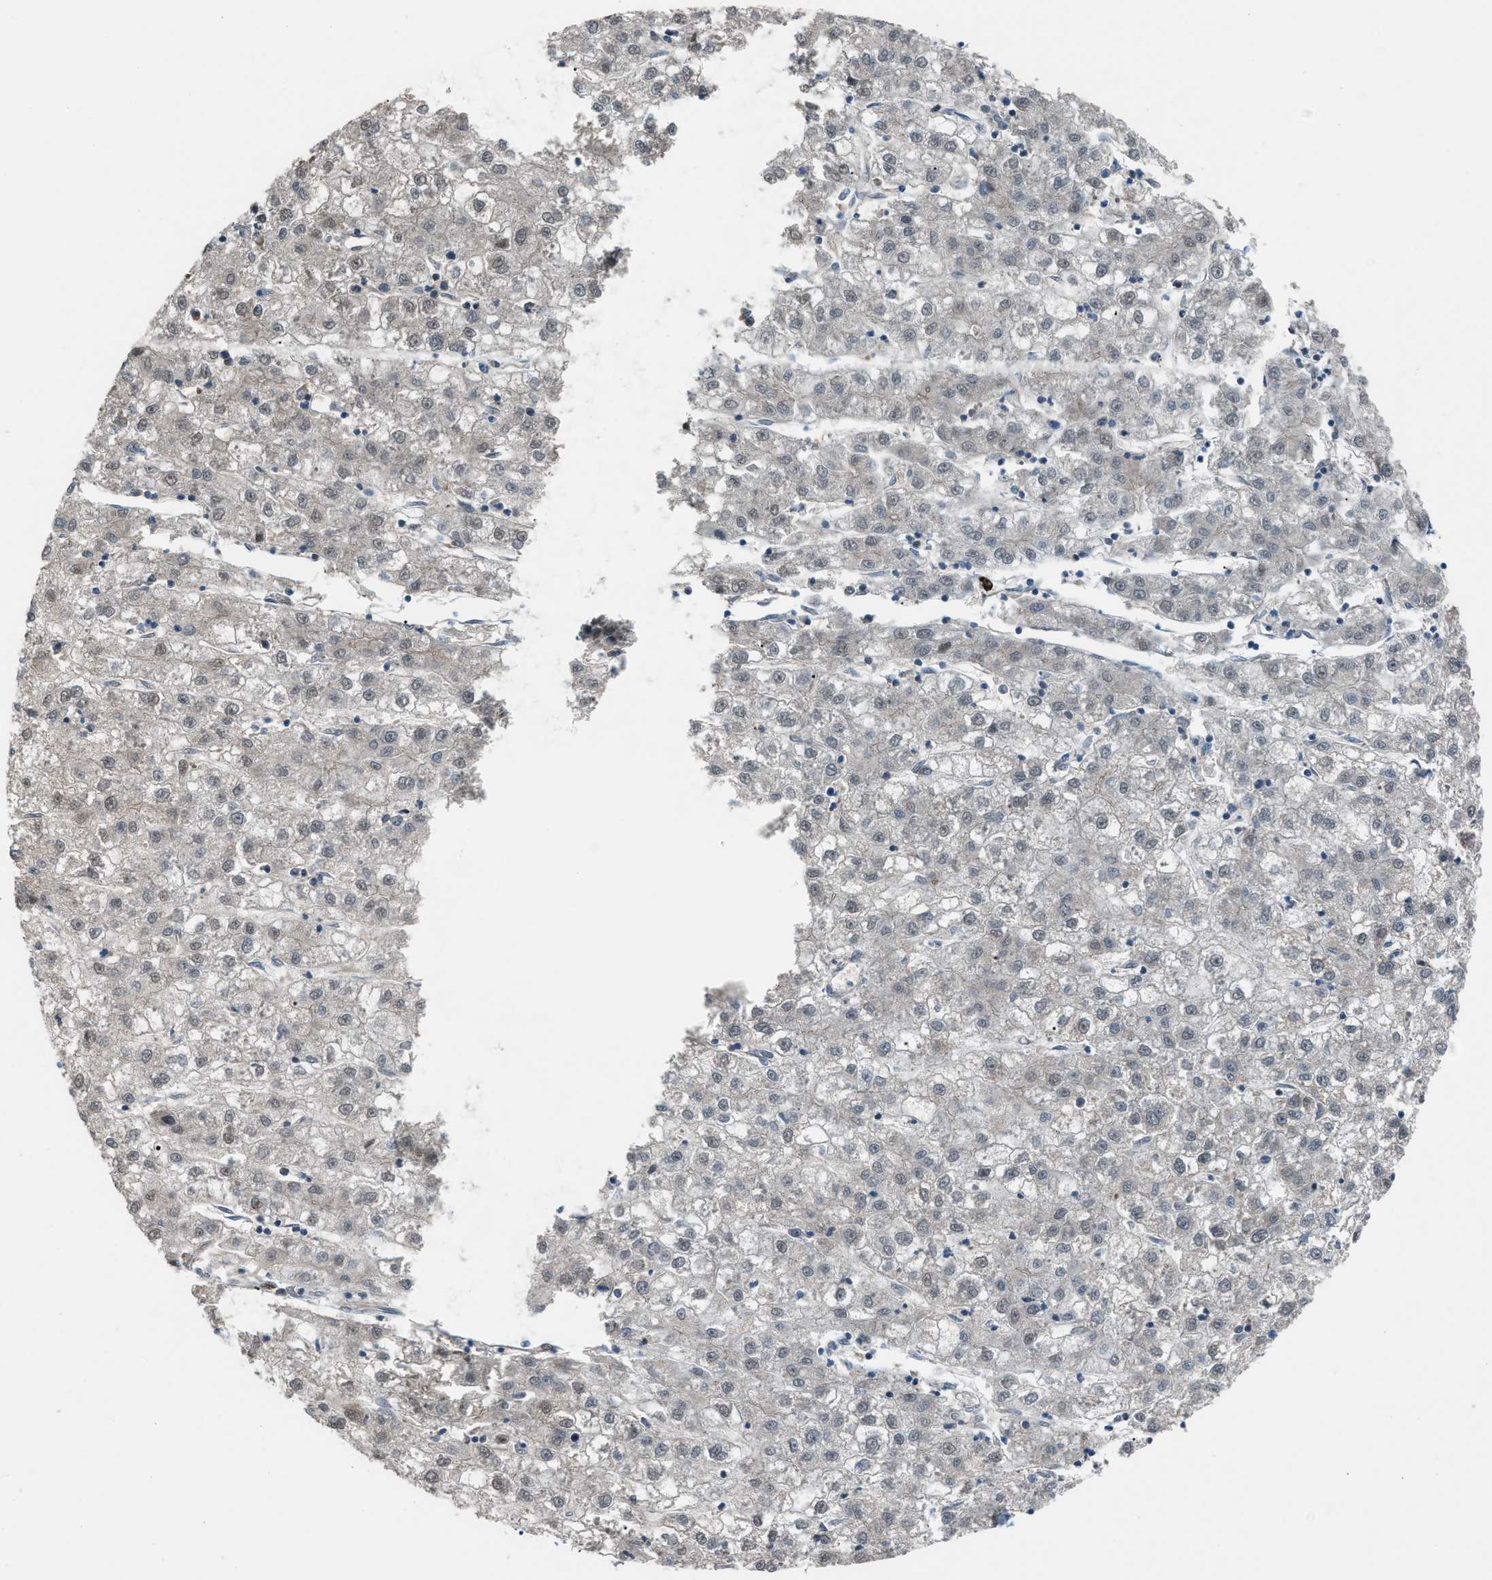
{"staining": {"intensity": "weak", "quantity": "<25%", "location": "cytoplasmic/membranous,nuclear"}, "tissue": "liver cancer", "cell_type": "Tumor cells", "image_type": "cancer", "snomed": [{"axis": "morphology", "description": "Carcinoma, Hepatocellular, NOS"}, {"axis": "topography", "description": "Liver"}], "caption": "Immunohistochemistry of human liver cancer displays no positivity in tumor cells. (DAB immunohistochemistry (IHC) with hematoxylin counter stain).", "gene": "RFFL", "patient": {"sex": "male", "age": 72}}